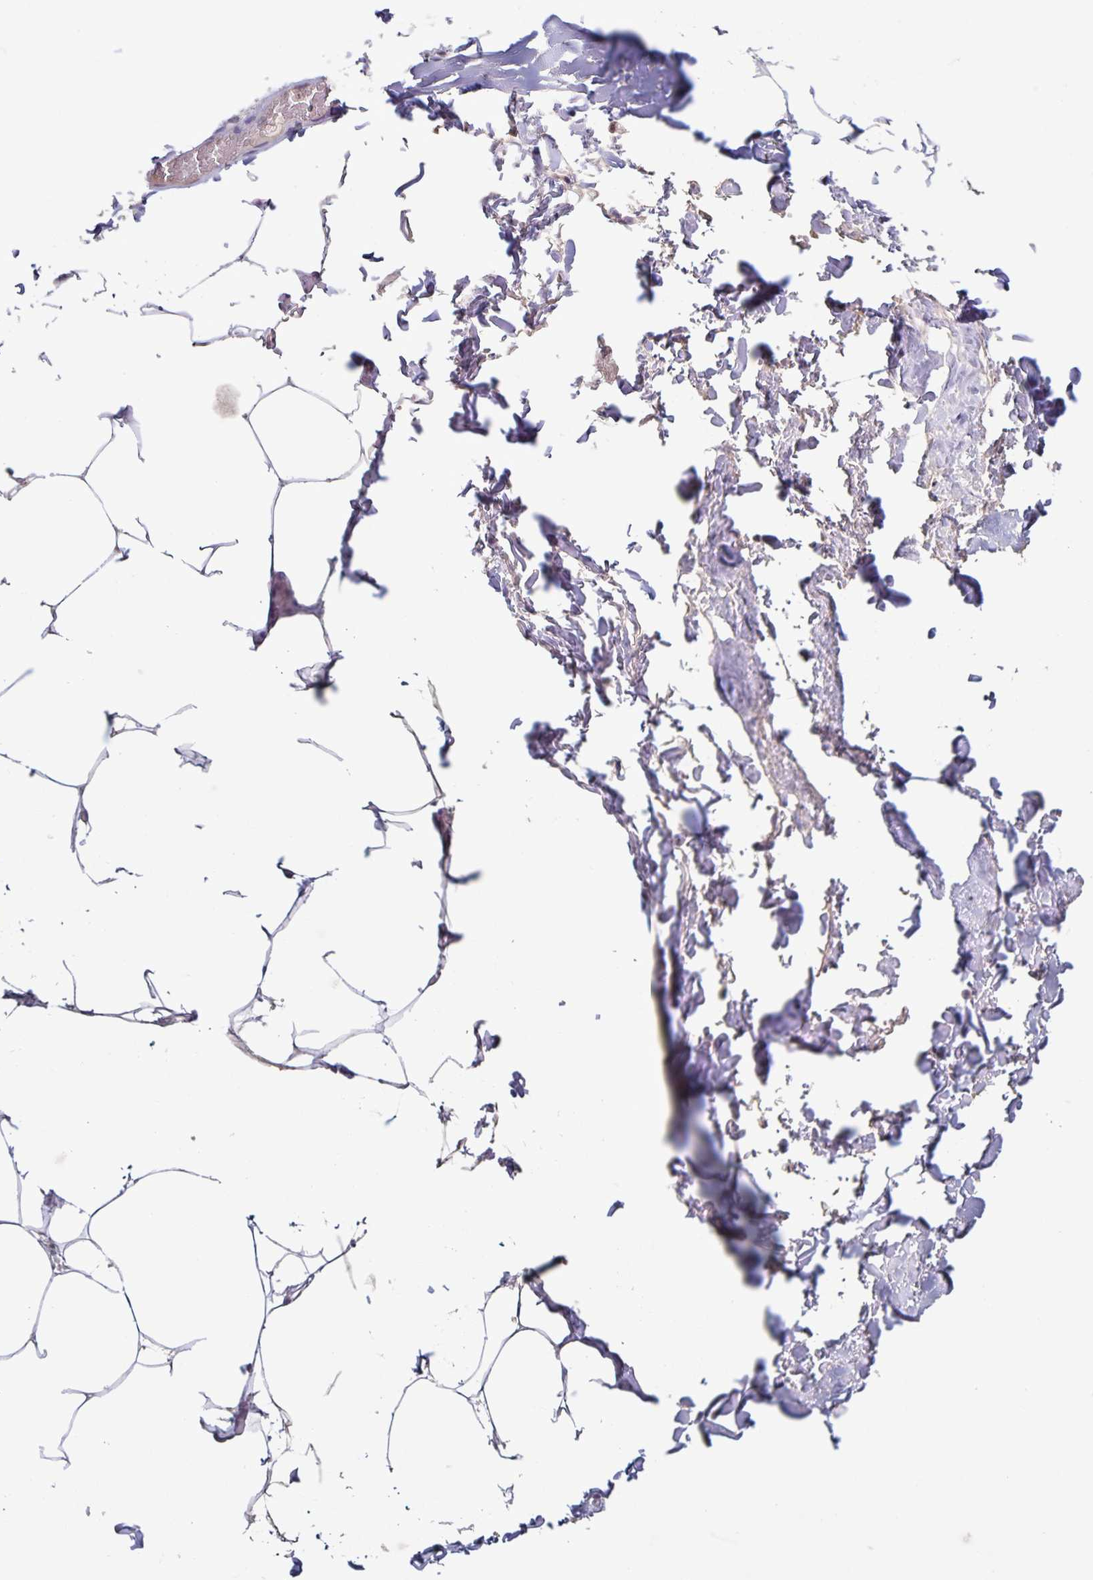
{"staining": {"intensity": "negative", "quantity": "none", "location": "none"}, "tissue": "adipose tissue", "cell_type": "Adipocytes", "image_type": "normal", "snomed": [{"axis": "morphology", "description": "Normal tissue, NOS"}, {"axis": "topography", "description": "Vascular tissue"}, {"axis": "topography", "description": "Peripheral nerve tissue"}], "caption": "The micrograph reveals no staining of adipocytes in unremarkable adipose tissue.", "gene": "INSL5", "patient": {"sex": "male", "age": 41}}